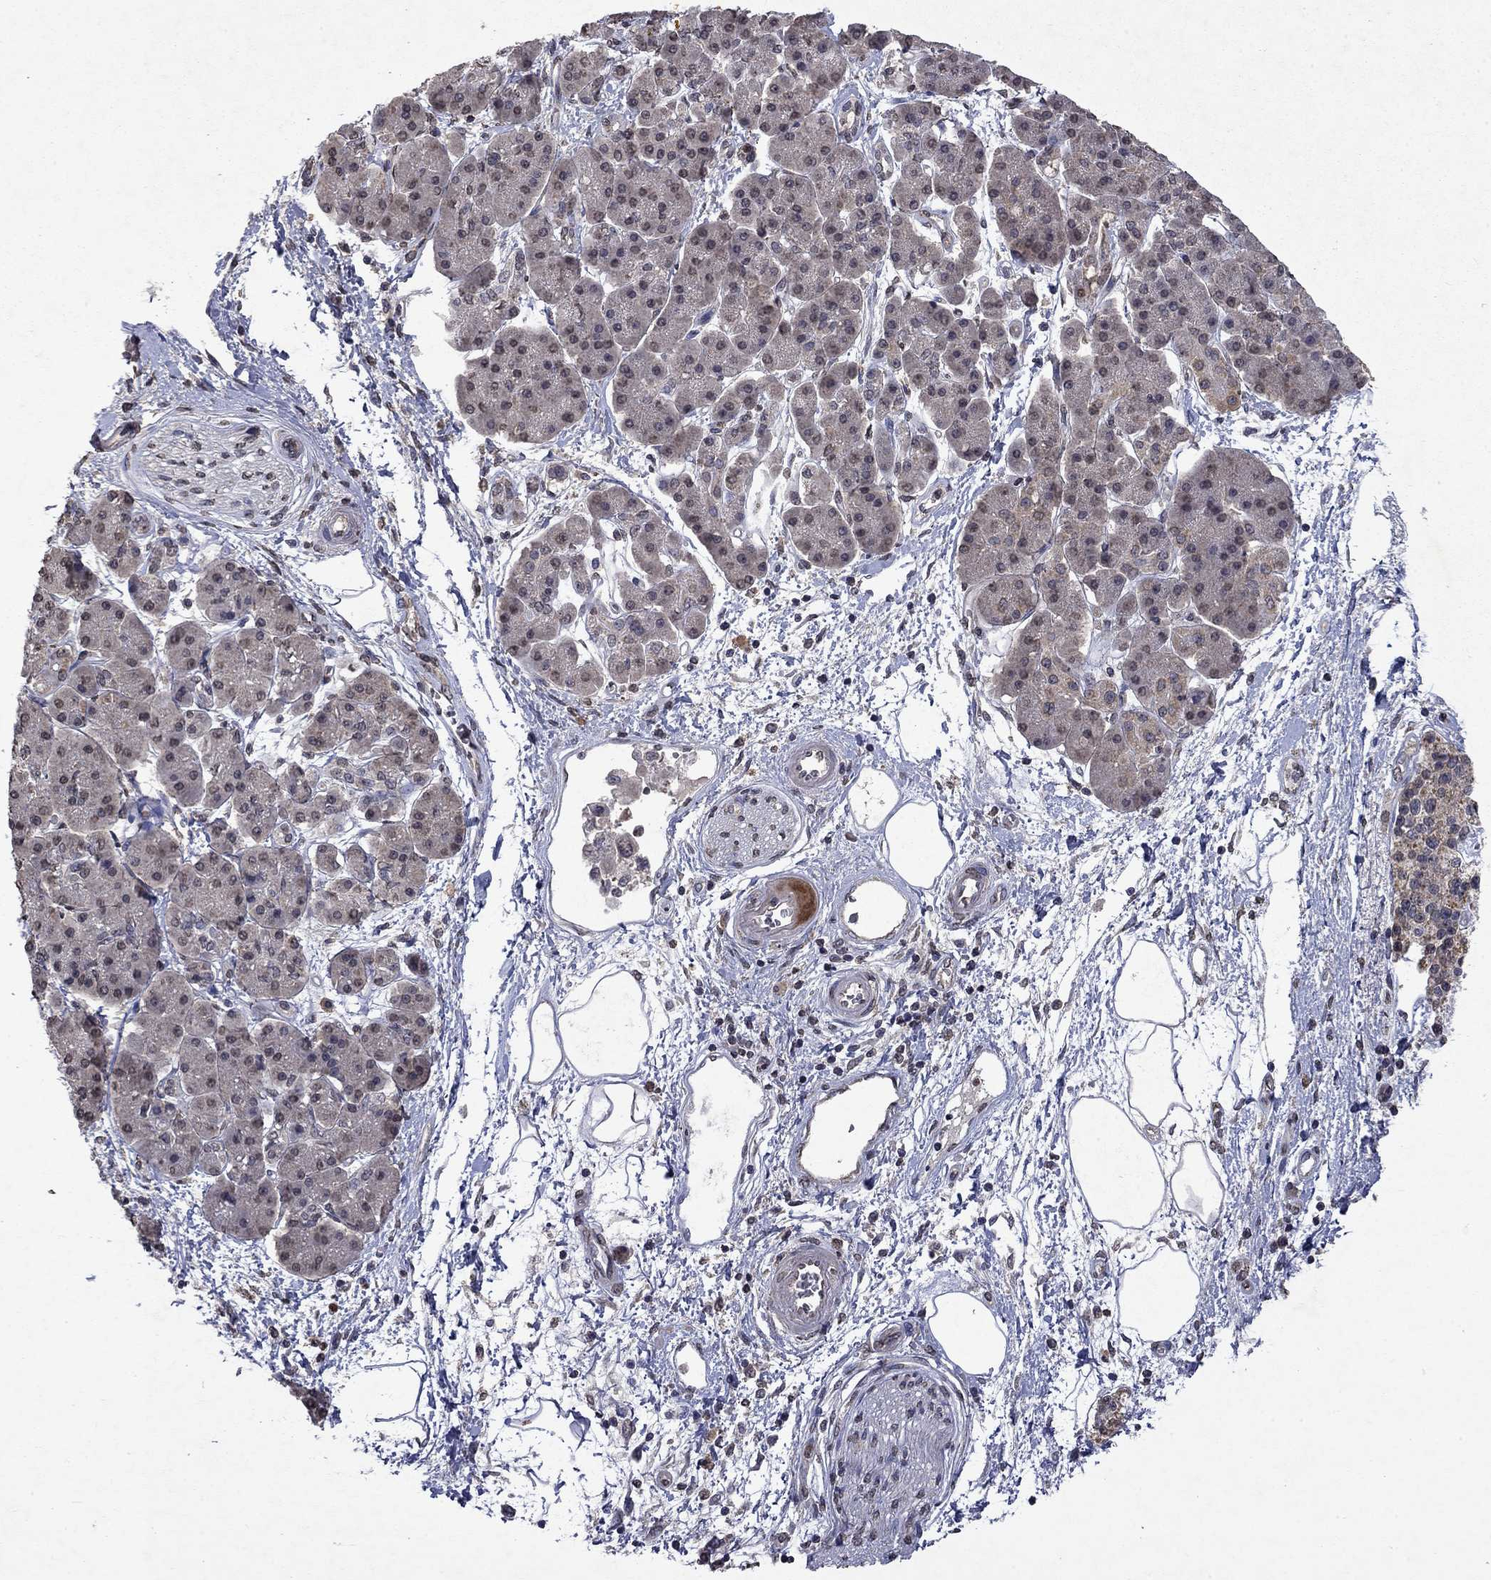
{"staining": {"intensity": "weak", "quantity": "<25%", "location": "cytoplasmic/membranous,nuclear"}, "tissue": "pancreatic cancer", "cell_type": "Tumor cells", "image_type": "cancer", "snomed": [{"axis": "morphology", "description": "Adenocarcinoma, NOS"}, {"axis": "topography", "description": "Pancreas"}], "caption": "The image reveals no staining of tumor cells in pancreatic adenocarcinoma.", "gene": "TTC38", "patient": {"sex": "female", "age": 73}}